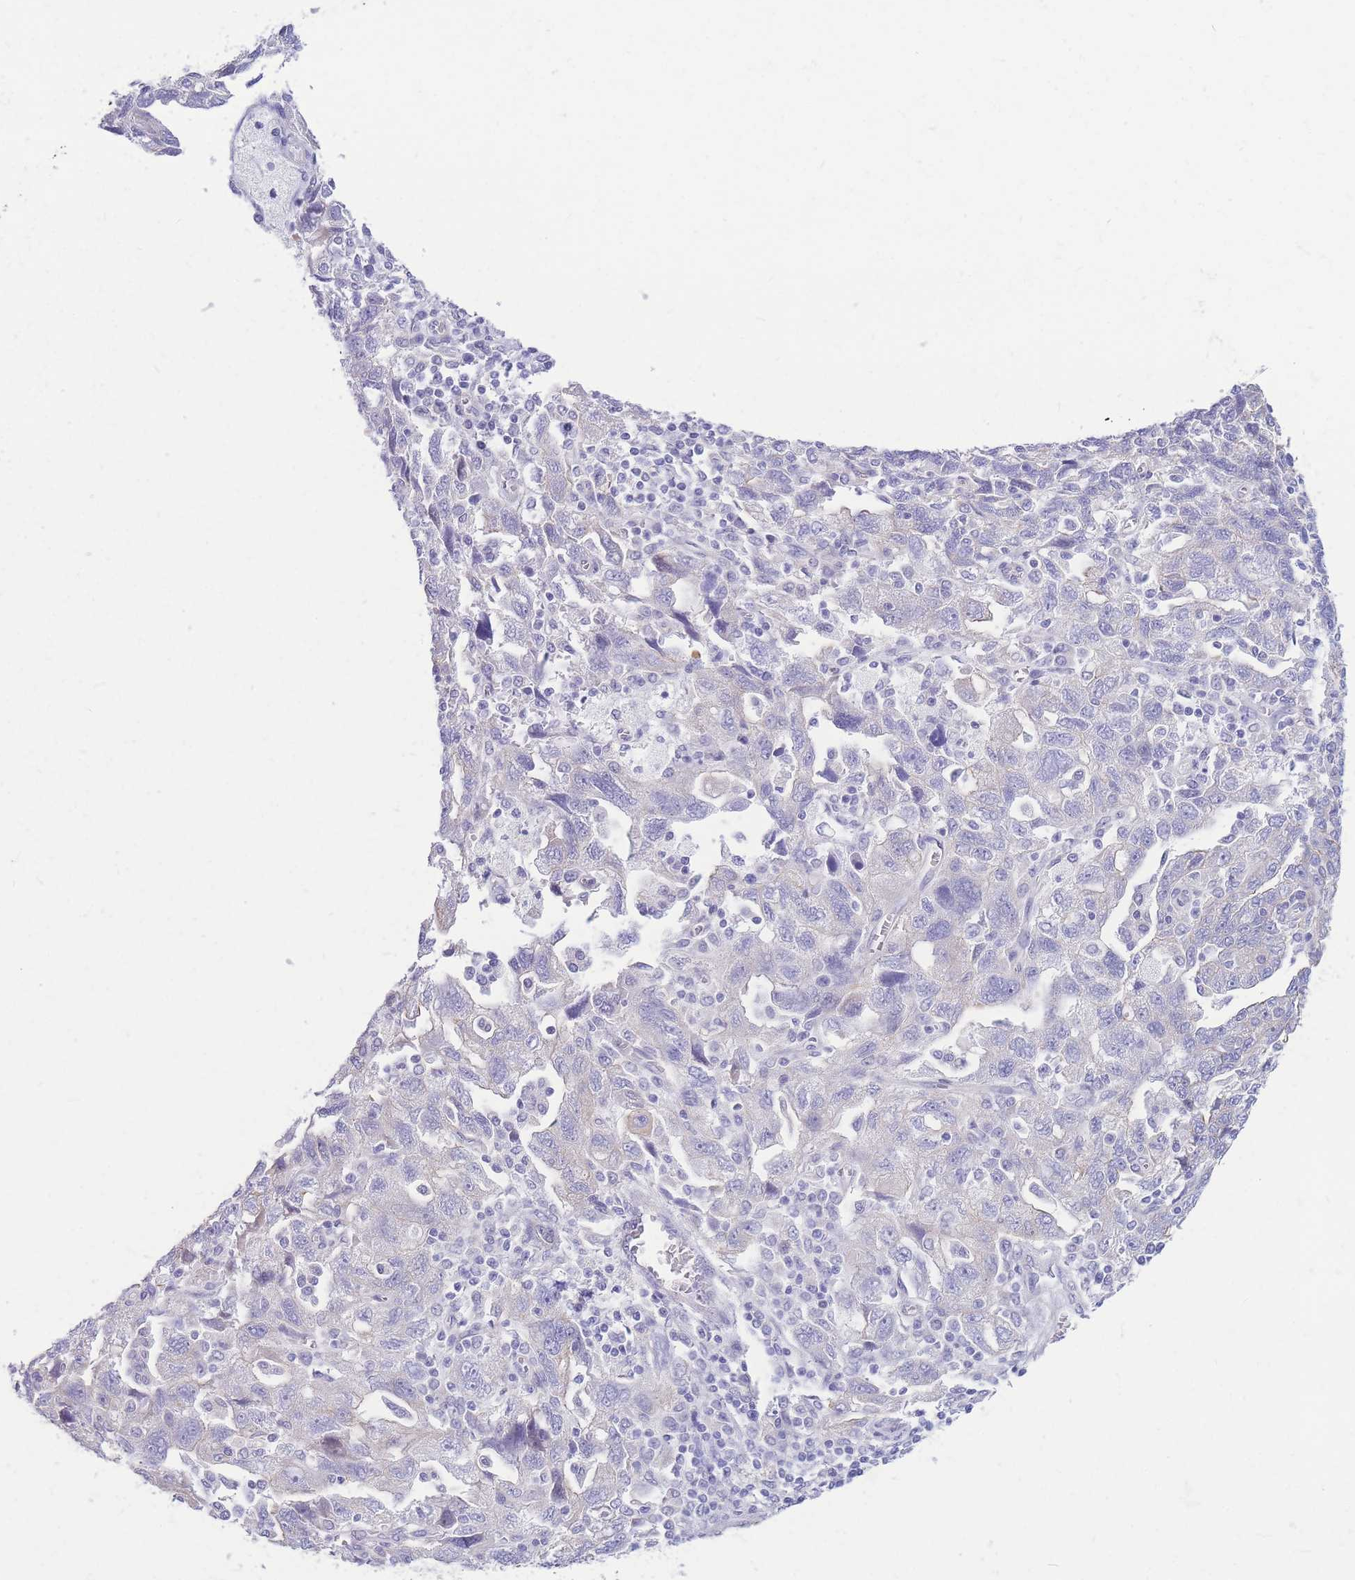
{"staining": {"intensity": "negative", "quantity": "none", "location": "none"}, "tissue": "ovarian cancer", "cell_type": "Tumor cells", "image_type": "cancer", "snomed": [{"axis": "morphology", "description": "Carcinoma, NOS"}, {"axis": "morphology", "description": "Cystadenocarcinoma, serous, NOS"}, {"axis": "topography", "description": "Ovary"}], "caption": "Ovarian cancer was stained to show a protein in brown. There is no significant staining in tumor cells. The staining is performed using DAB (3,3'-diaminobenzidine) brown chromogen with nuclei counter-stained in using hematoxylin.", "gene": "ZNF311", "patient": {"sex": "female", "age": 69}}